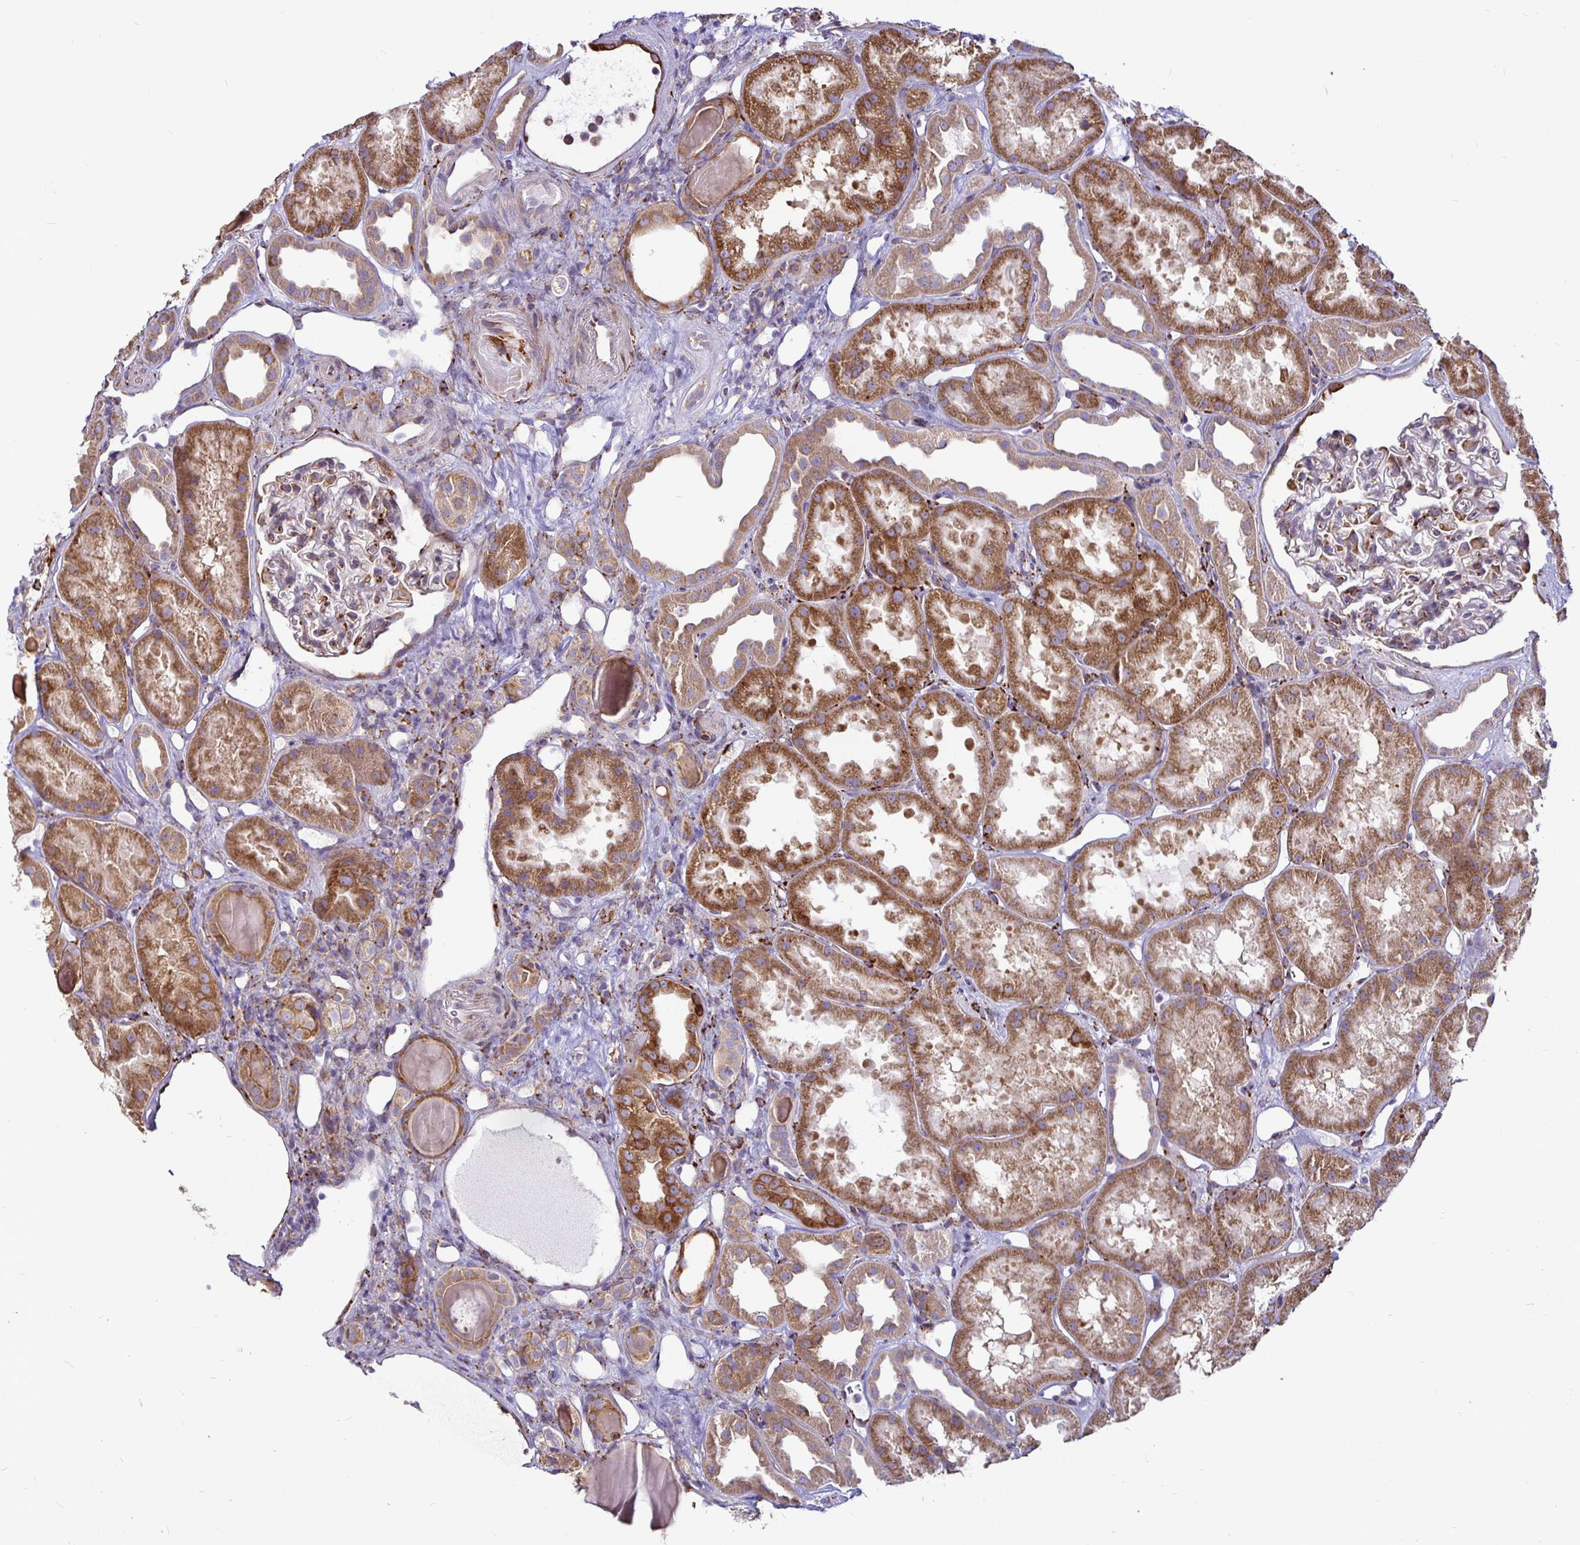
{"staining": {"intensity": "strong", "quantity": "<25%", "location": "cytoplasmic/membranous"}, "tissue": "kidney", "cell_type": "Cells in glomeruli", "image_type": "normal", "snomed": [{"axis": "morphology", "description": "Normal tissue, NOS"}, {"axis": "topography", "description": "Kidney"}], "caption": "Strong cytoplasmic/membranous protein staining is present in approximately <25% of cells in glomeruli in kidney. (DAB (3,3'-diaminobenzidine) IHC with brightfield microscopy, high magnification).", "gene": "P4HA2", "patient": {"sex": "male", "age": 61}}